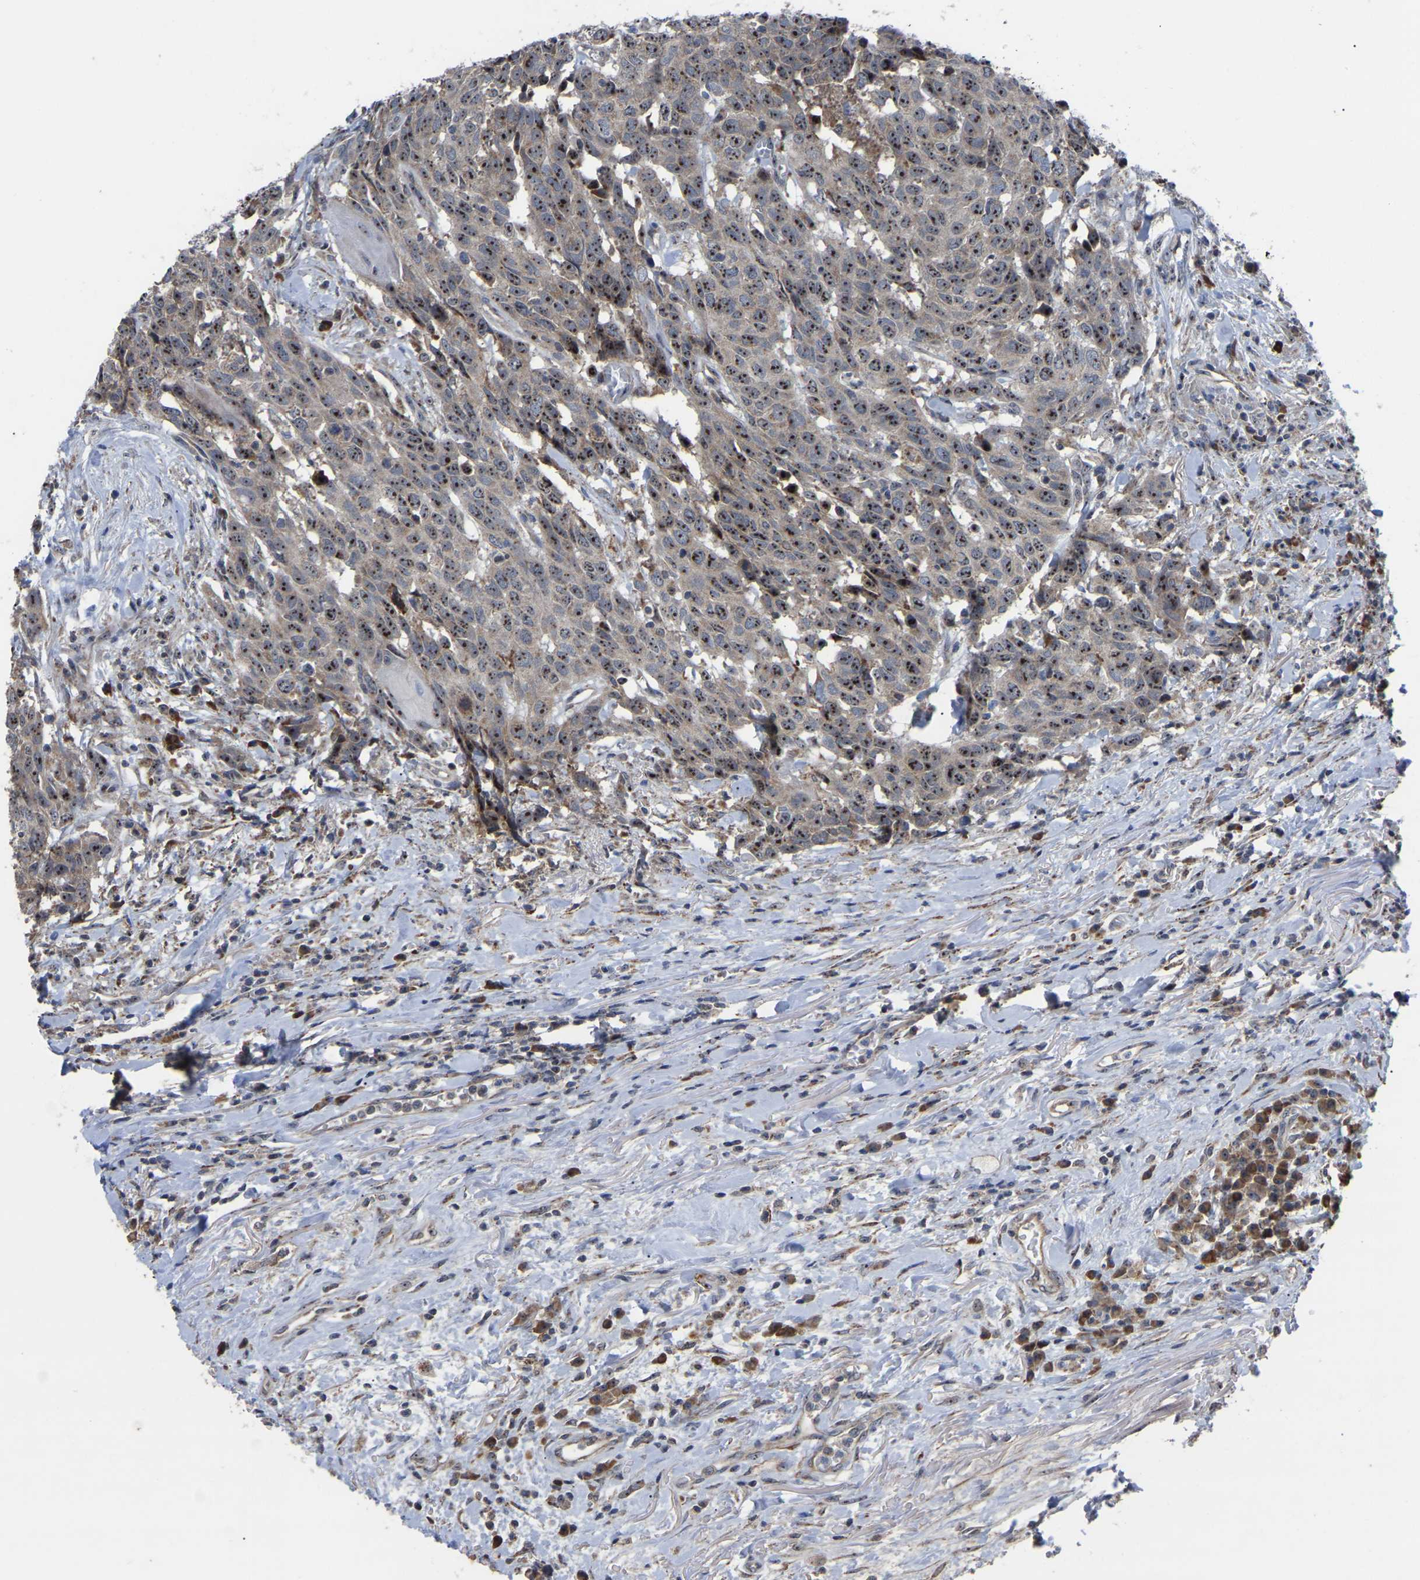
{"staining": {"intensity": "strong", "quantity": ">75%", "location": "nuclear"}, "tissue": "head and neck cancer", "cell_type": "Tumor cells", "image_type": "cancer", "snomed": [{"axis": "morphology", "description": "Squamous cell carcinoma, NOS"}, {"axis": "topography", "description": "Head-Neck"}], "caption": "Immunohistochemistry (IHC) (DAB) staining of head and neck cancer (squamous cell carcinoma) shows strong nuclear protein staining in approximately >75% of tumor cells.", "gene": "NOP53", "patient": {"sex": "male", "age": 66}}